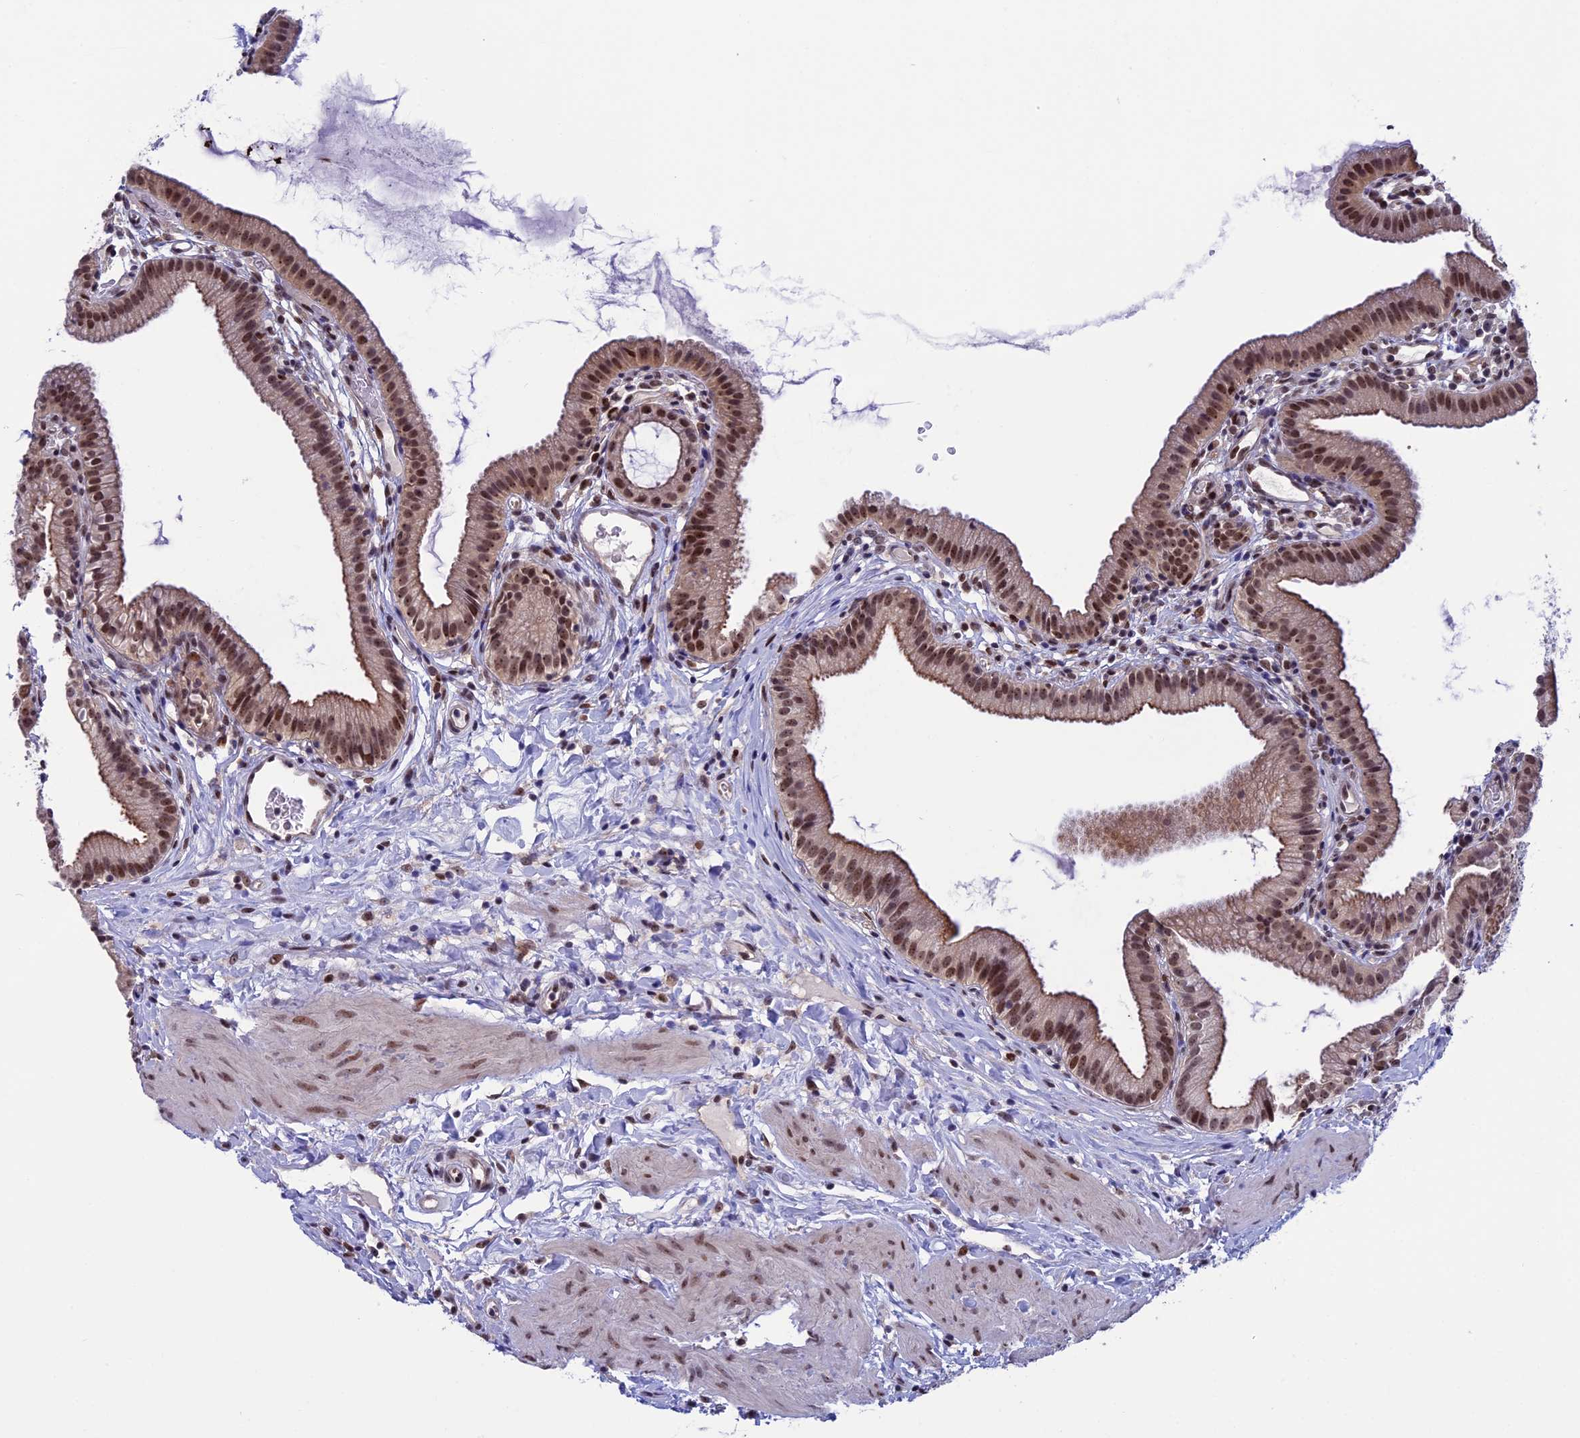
{"staining": {"intensity": "strong", "quantity": ">75%", "location": "nuclear"}, "tissue": "gallbladder", "cell_type": "Glandular cells", "image_type": "normal", "snomed": [{"axis": "morphology", "description": "Normal tissue, NOS"}, {"axis": "topography", "description": "Gallbladder"}], "caption": "Immunohistochemical staining of unremarkable gallbladder shows strong nuclear protein positivity in approximately >75% of glandular cells.", "gene": "CCDC86", "patient": {"sex": "female", "age": 46}}